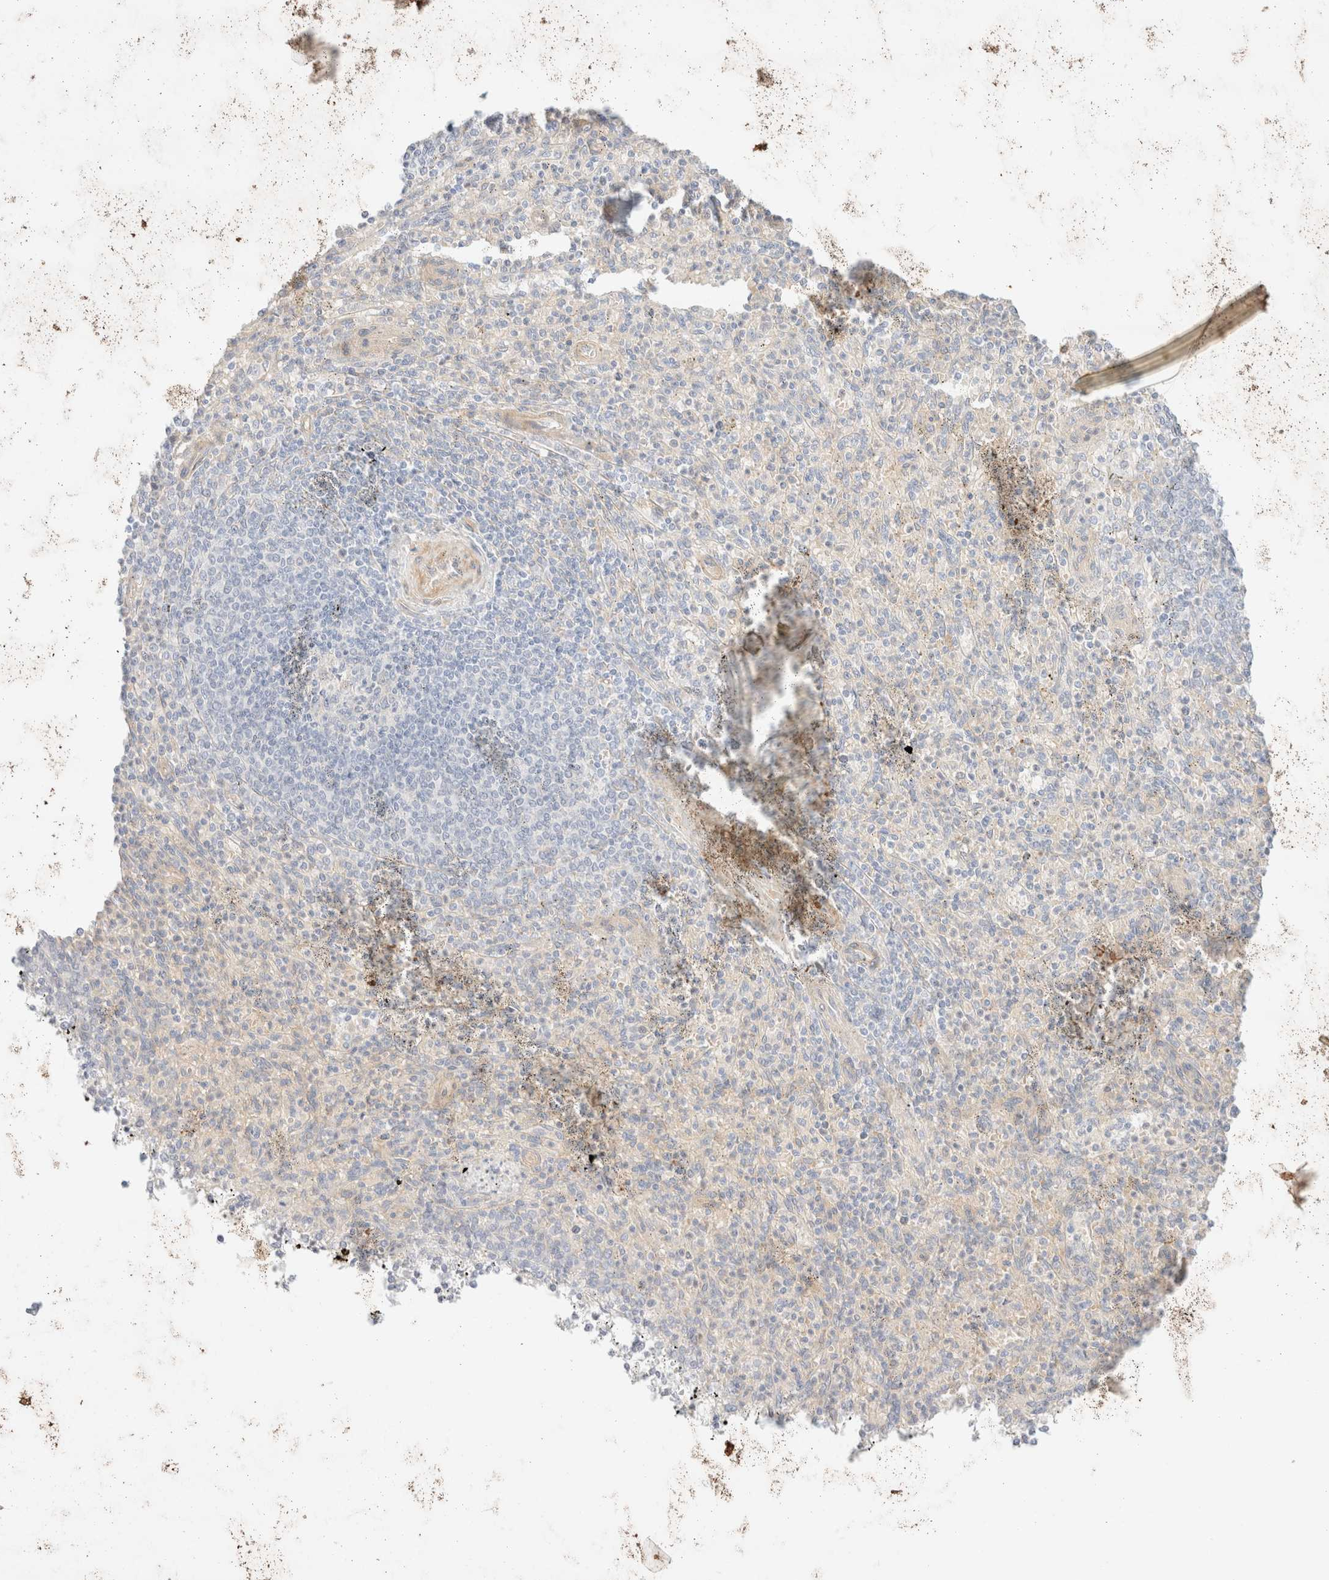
{"staining": {"intensity": "negative", "quantity": "none", "location": "none"}, "tissue": "spleen", "cell_type": "Cells in red pulp", "image_type": "normal", "snomed": [{"axis": "morphology", "description": "Normal tissue, NOS"}, {"axis": "topography", "description": "Spleen"}], "caption": "This is a image of immunohistochemistry staining of unremarkable spleen, which shows no expression in cells in red pulp. (DAB IHC, high magnification).", "gene": "NIBAN2", "patient": {"sex": "male", "age": 72}}